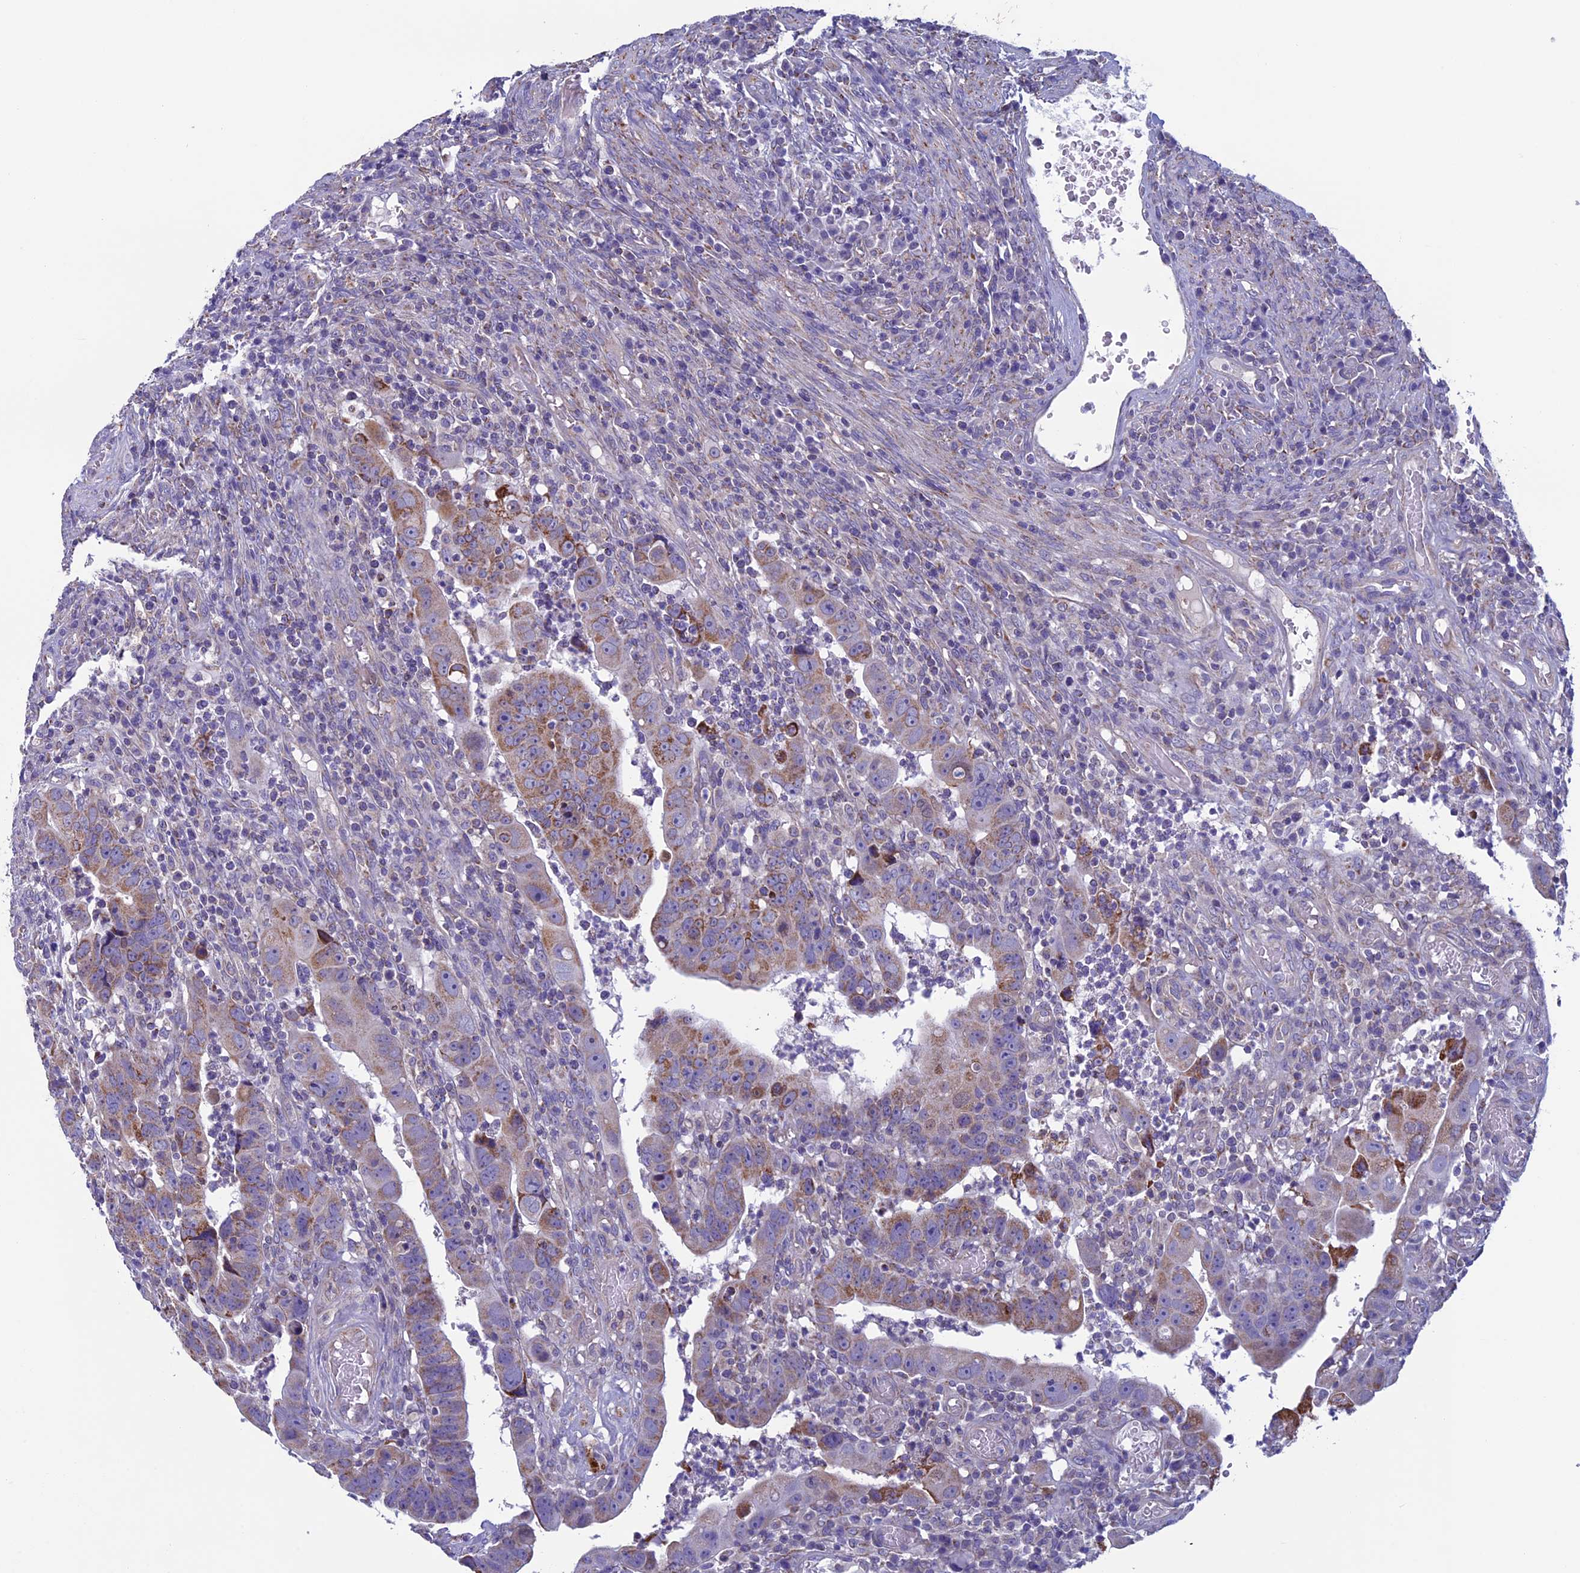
{"staining": {"intensity": "moderate", "quantity": ">75%", "location": "cytoplasmic/membranous"}, "tissue": "colorectal cancer", "cell_type": "Tumor cells", "image_type": "cancer", "snomed": [{"axis": "morphology", "description": "Normal tissue, NOS"}, {"axis": "morphology", "description": "Adenocarcinoma, NOS"}, {"axis": "topography", "description": "Rectum"}], "caption": "Tumor cells show moderate cytoplasmic/membranous staining in approximately >75% of cells in adenocarcinoma (colorectal). (DAB (3,3'-diaminobenzidine) IHC, brown staining for protein, blue staining for nuclei).", "gene": "MFSD12", "patient": {"sex": "female", "age": 65}}